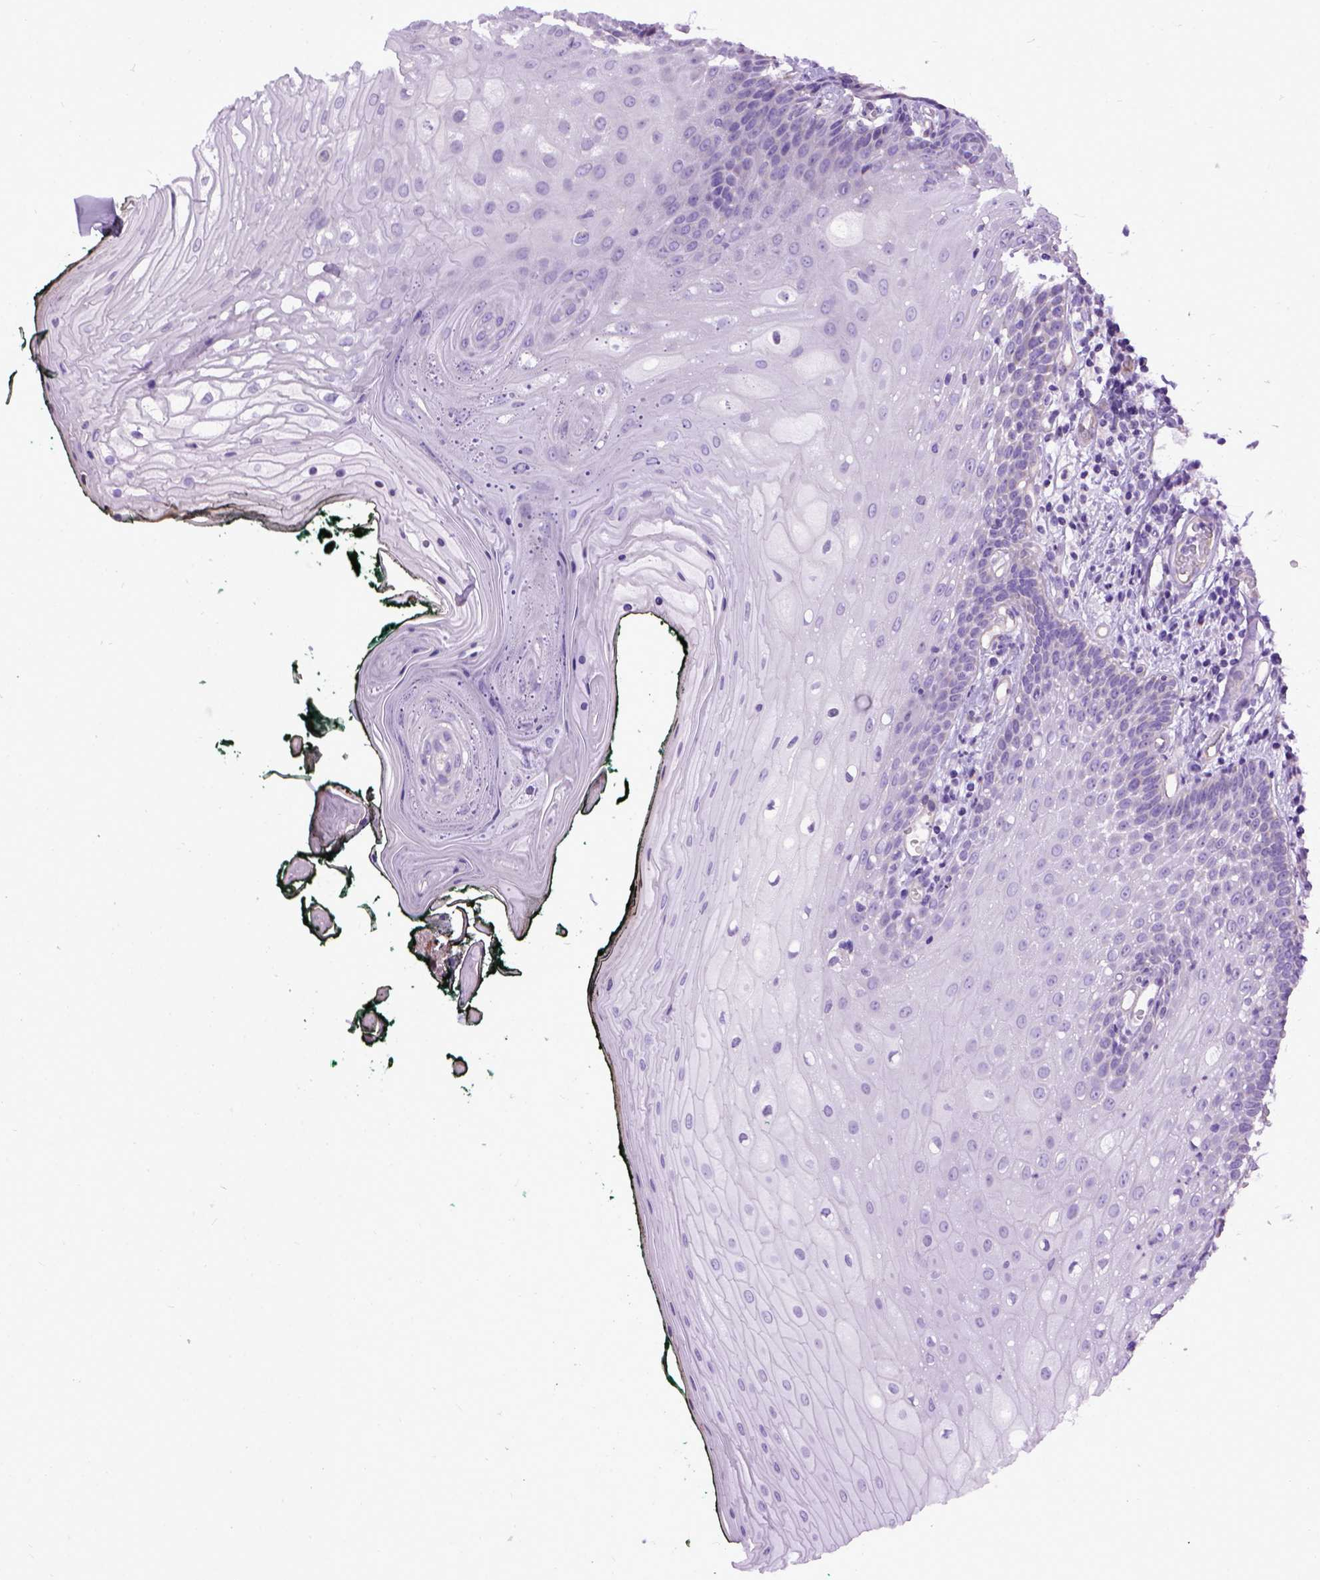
{"staining": {"intensity": "negative", "quantity": "none", "location": "none"}, "tissue": "oral mucosa", "cell_type": "Squamous epithelial cells", "image_type": "normal", "snomed": [{"axis": "morphology", "description": "Normal tissue, NOS"}, {"axis": "topography", "description": "Oral tissue"}, {"axis": "topography", "description": "Head-Neck"}], "caption": "Human oral mucosa stained for a protein using immunohistochemistry displays no expression in squamous epithelial cells.", "gene": "ENG", "patient": {"sex": "female", "age": 68}}